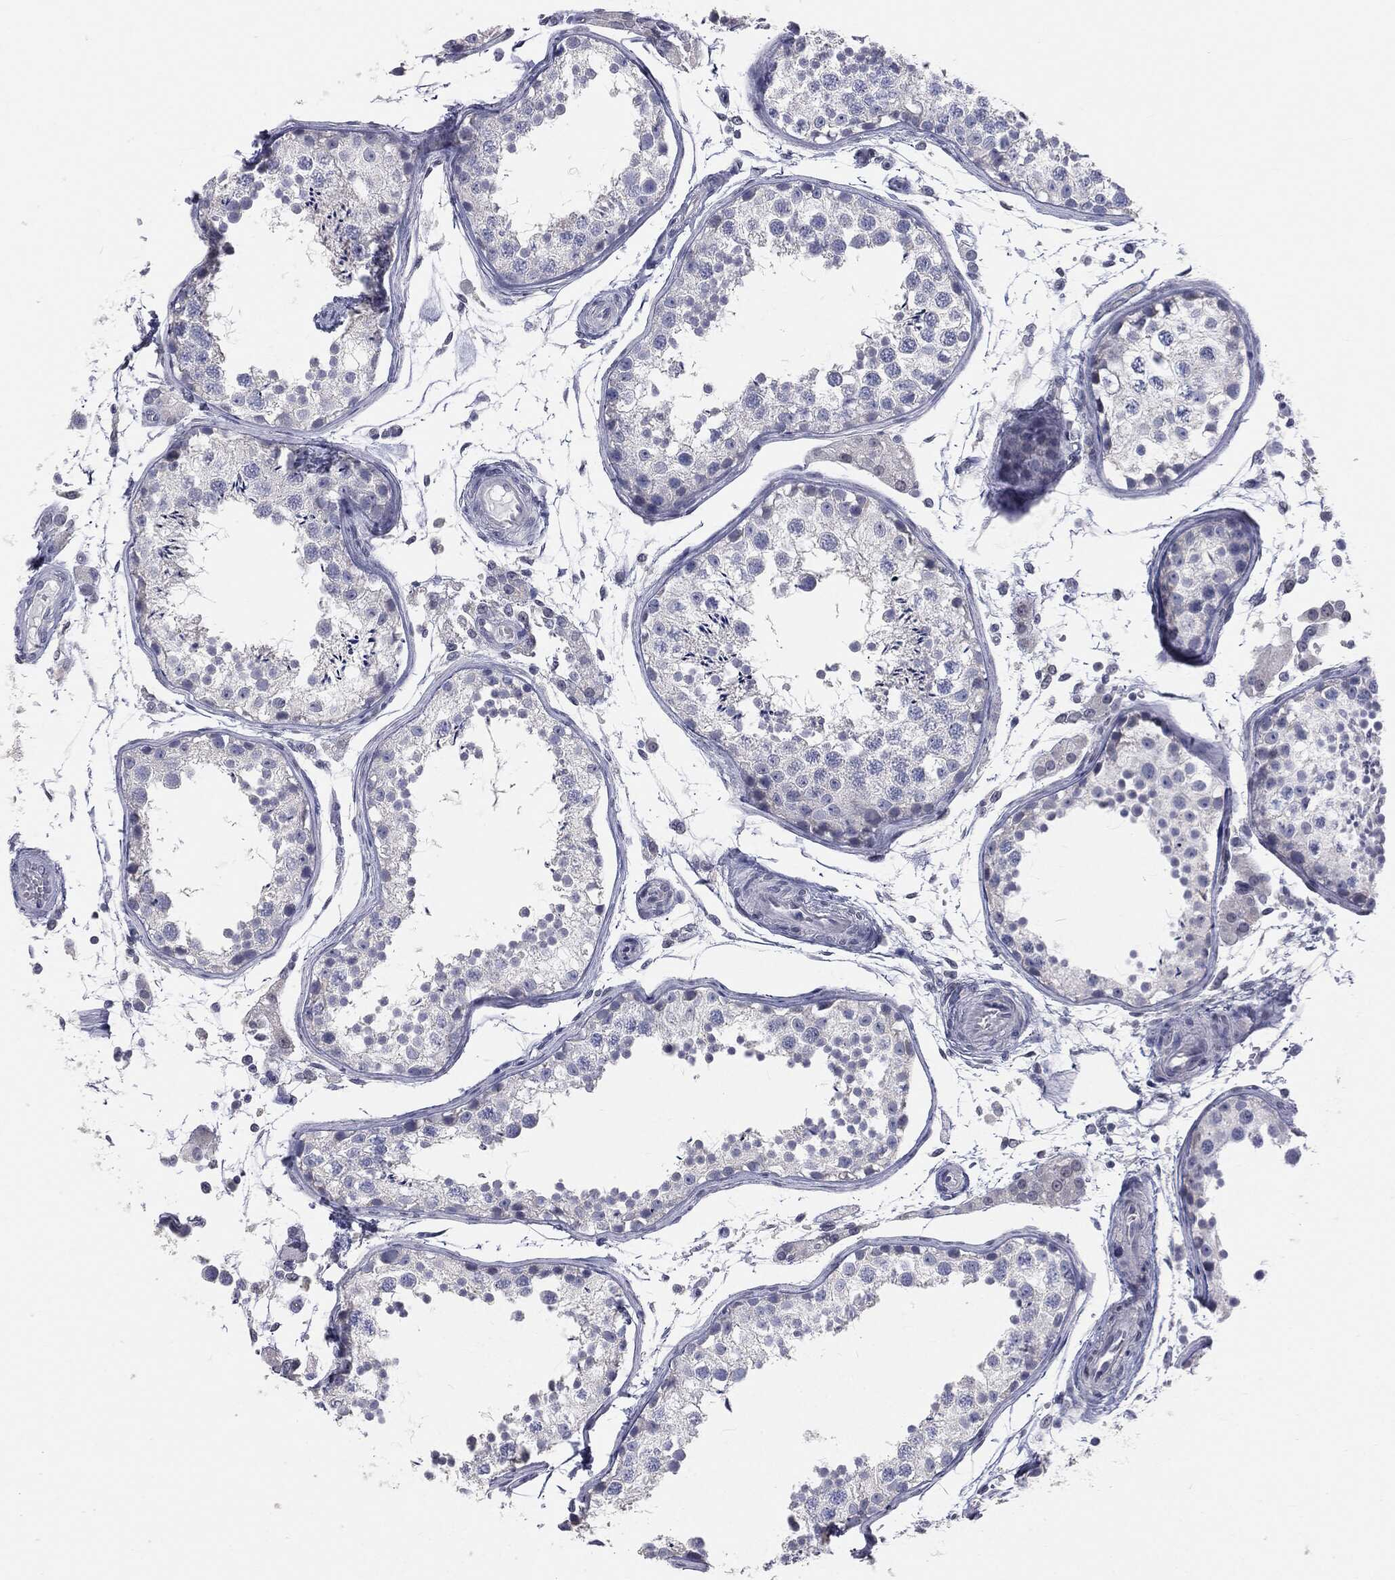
{"staining": {"intensity": "negative", "quantity": "none", "location": "none"}, "tissue": "testis", "cell_type": "Cells in seminiferous ducts", "image_type": "normal", "snomed": [{"axis": "morphology", "description": "Normal tissue, NOS"}, {"axis": "topography", "description": "Testis"}], "caption": "Histopathology image shows no significant protein staining in cells in seminiferous ducts of benign testis.", "gene": "DMKN", "patient": {"sex": "male", "age": 29}}